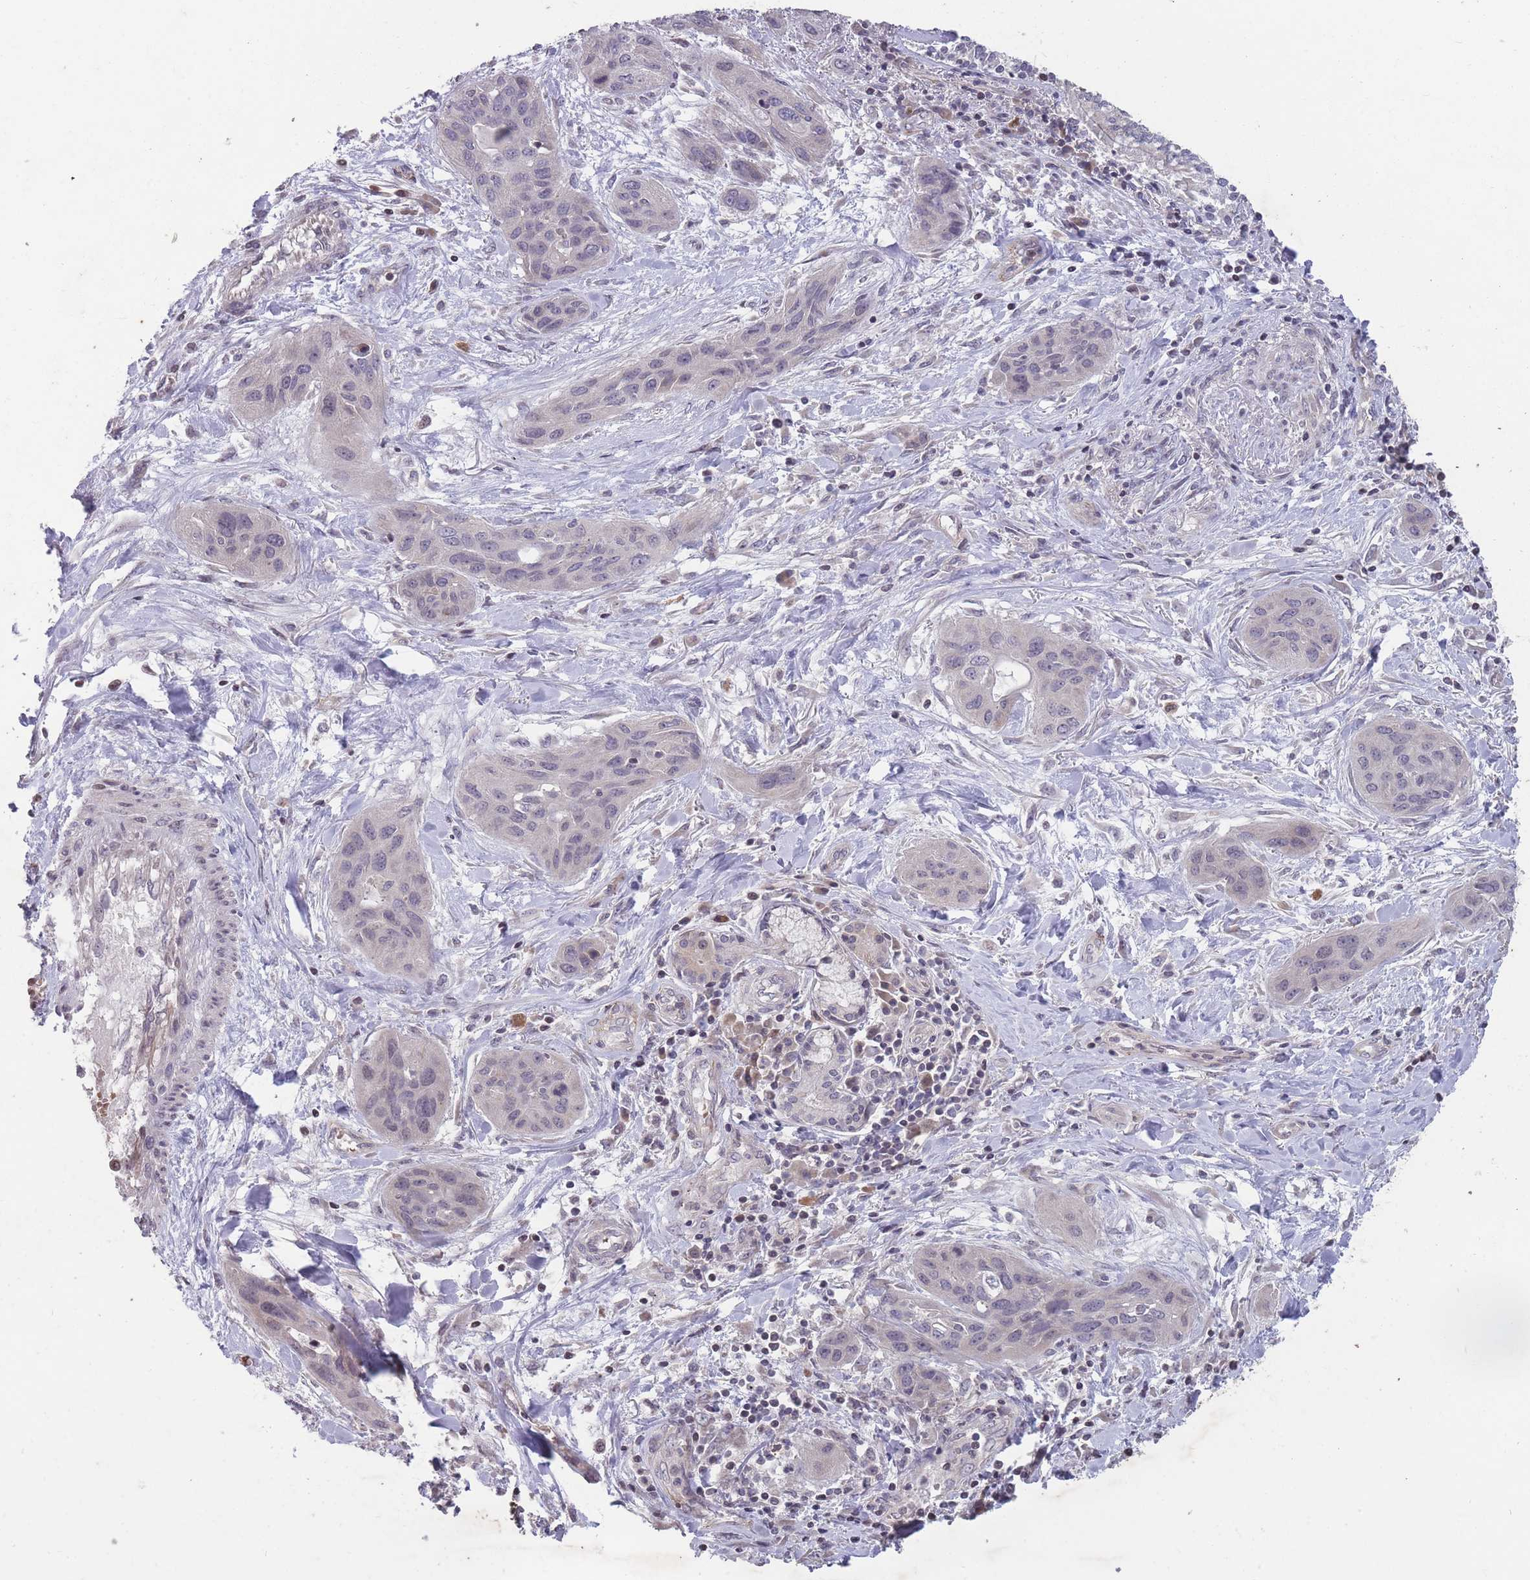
{"staining": {"intensity": "negative", "quantity": "none", "location": "none"}, "tissue": "lung cancer", "cell_type": "Tumor cells", "image_type": "cancer", "snomed": [{"axis": "morphology", "description": "Squamous cell carcinoma, NOS"}, {"axis": "topography", "description": "Lung"}], "caption": "A histopathology image of human squamous cell carcinoma (lung) is negative for staining in tumor cells.", "gene": "GGT5", "patient": {"sex": "female", "age": 70}}